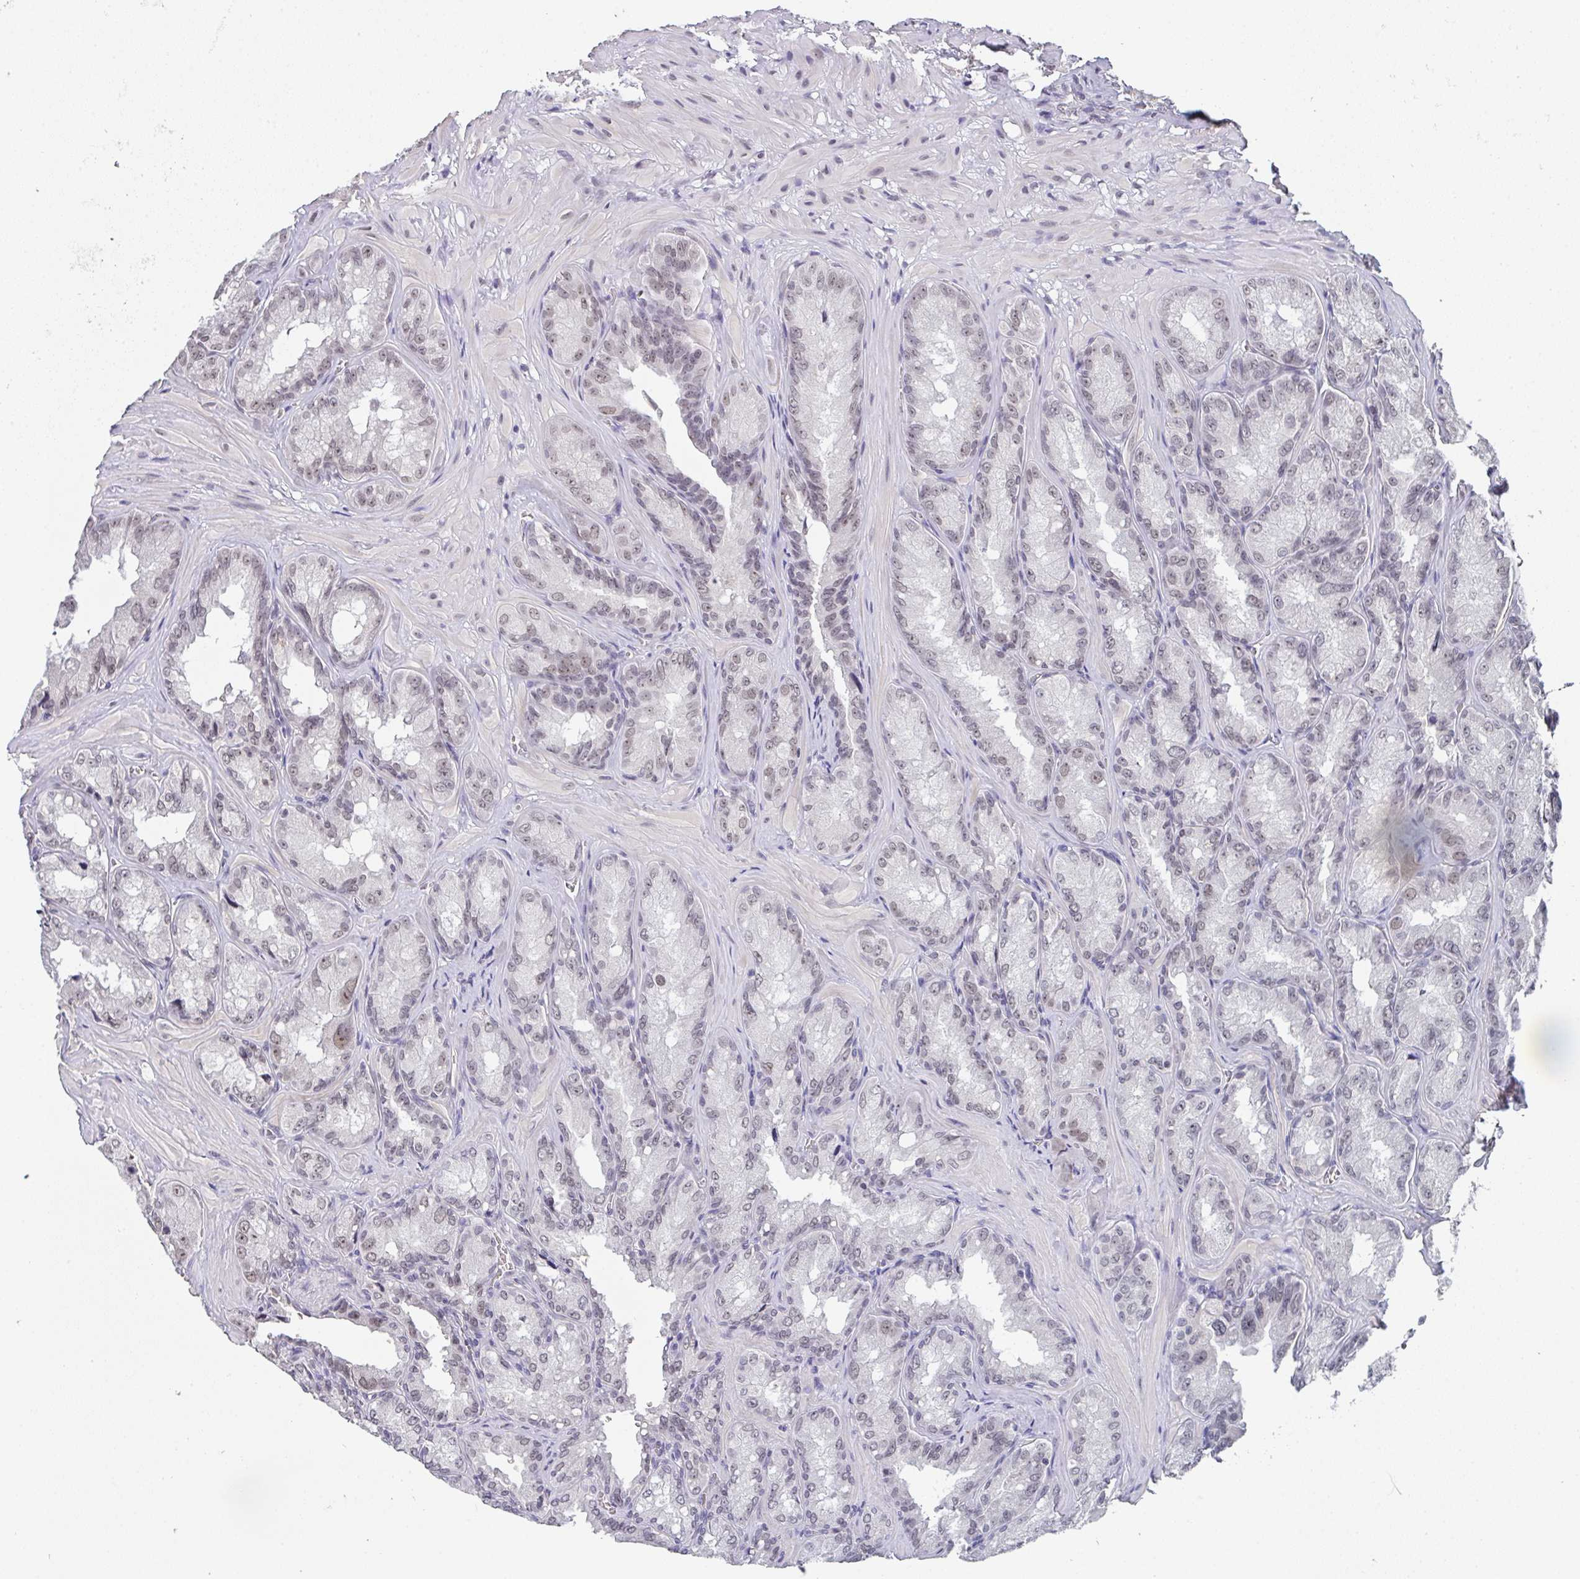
{"staining": {"intensity": "moderate", "quantity": "25%-75%", "location": "nuclear"}, "tissue": "seminal vesicle", "cell_type": "Glandular cells", "image_type": "normal", "snomed": [{"axis": "morphology", "description": "Normal tissue, NOS"}, {"axis": "topography", "description": "Seminal veicle"}], "caption": "IHC of normal human seminal vesicle shows medium levels of moderate nuclear positivity in about 25%-75% of glandular cells.", "gene": "DKC1", "patient": {"sex": "male", "age": 47}}